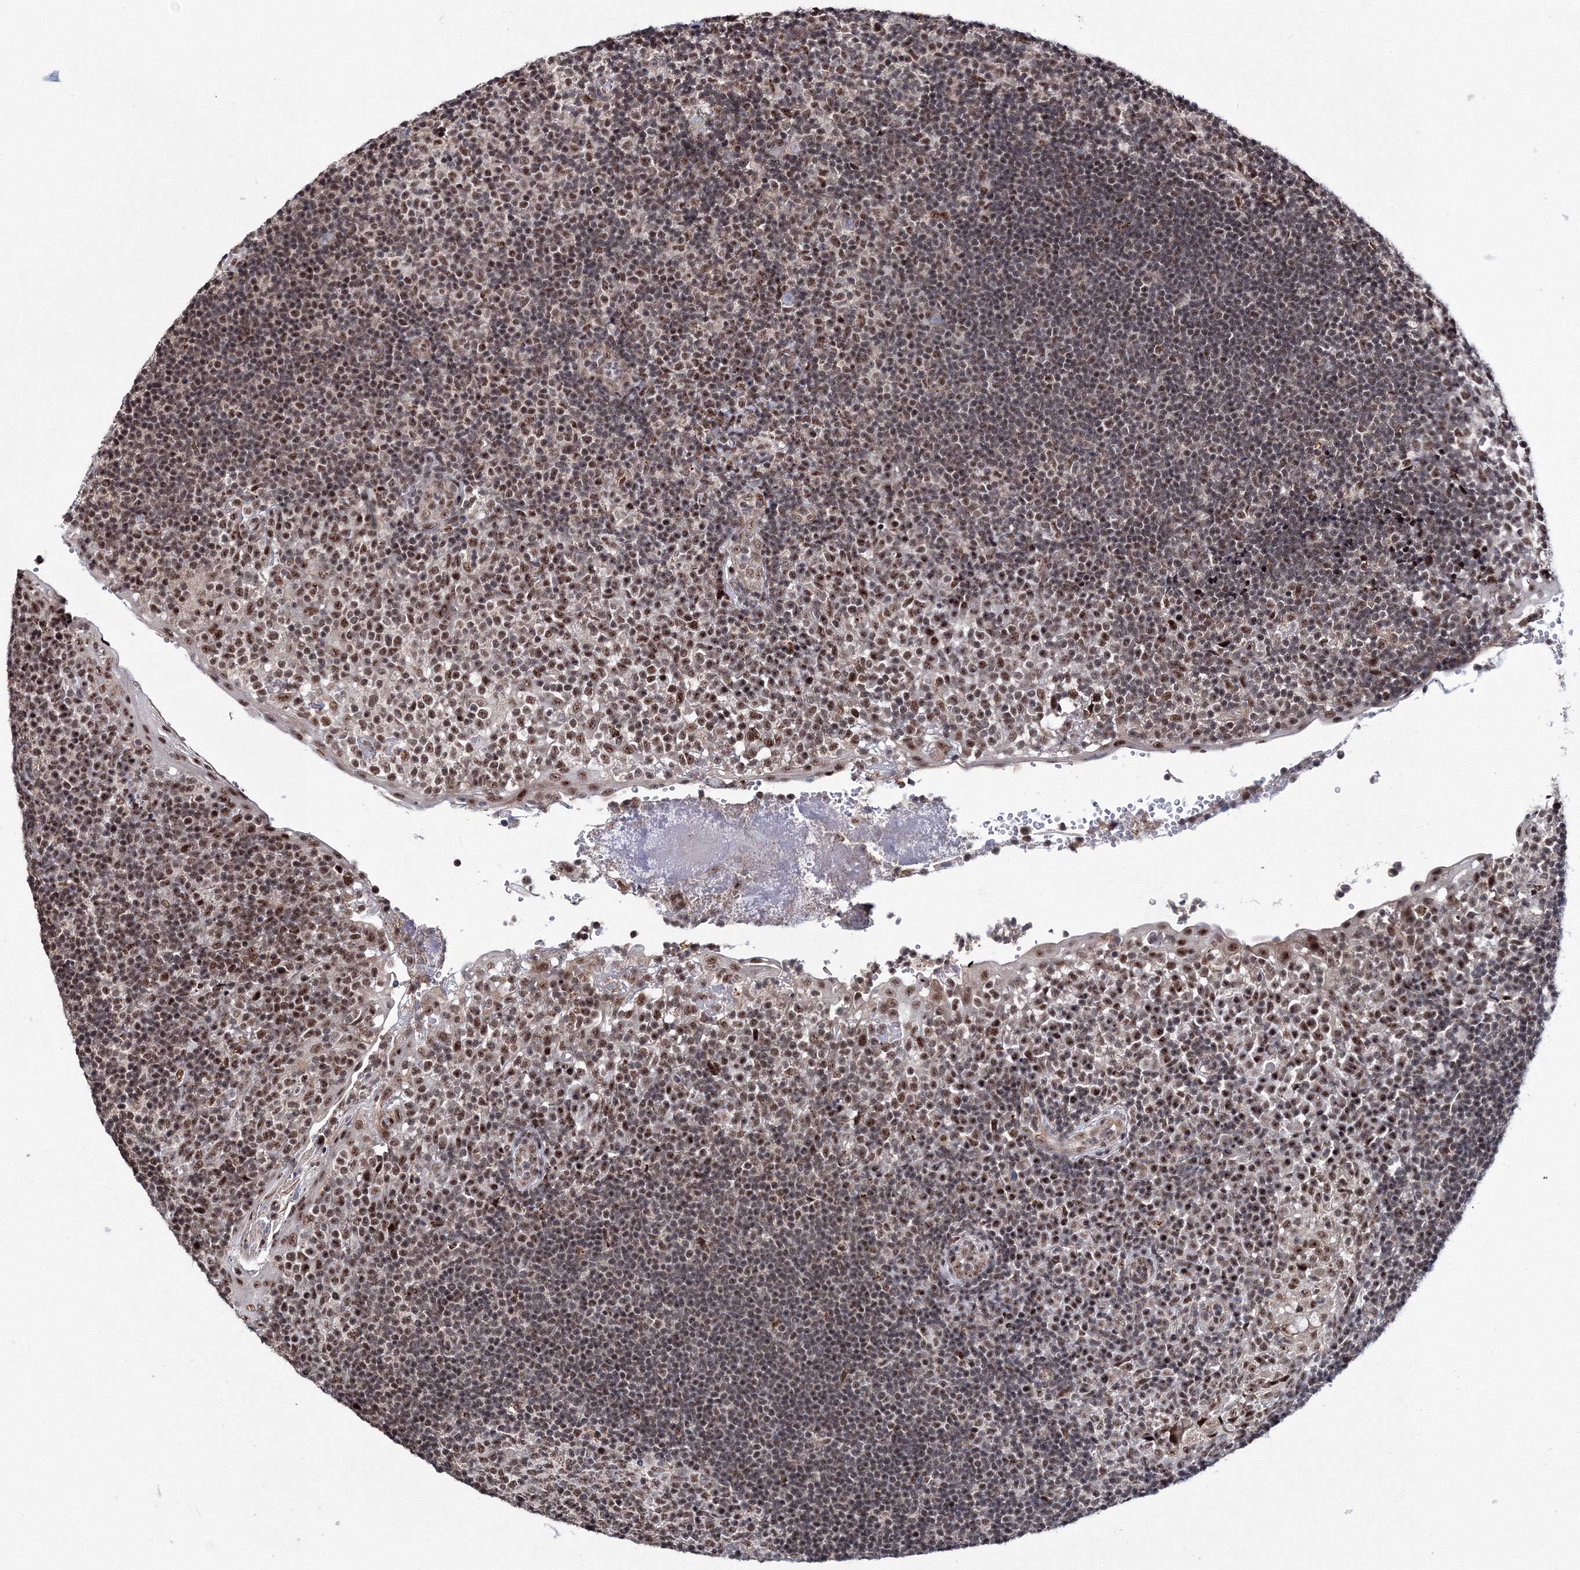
{"staining": {"intensity": "moderate", "quantity": "25%-75%", "location": "nuclear"}, "tissue": "tonsil", "cell_type": "Germinal center cells", "image_type": "normal", "snomed": [{"axis": "morphology", "description": "Normal tissue, NOS"}, {"axis": "topography", "description": "Tonsil"}], "caption": "Benign tonsil exhibits moderate nuclear staining in about 25%-75% of germinal center cells, visualized by immunohistochemistry.", "gene": "TATDN2", "patient": {"sex": "female", "age": 40}}